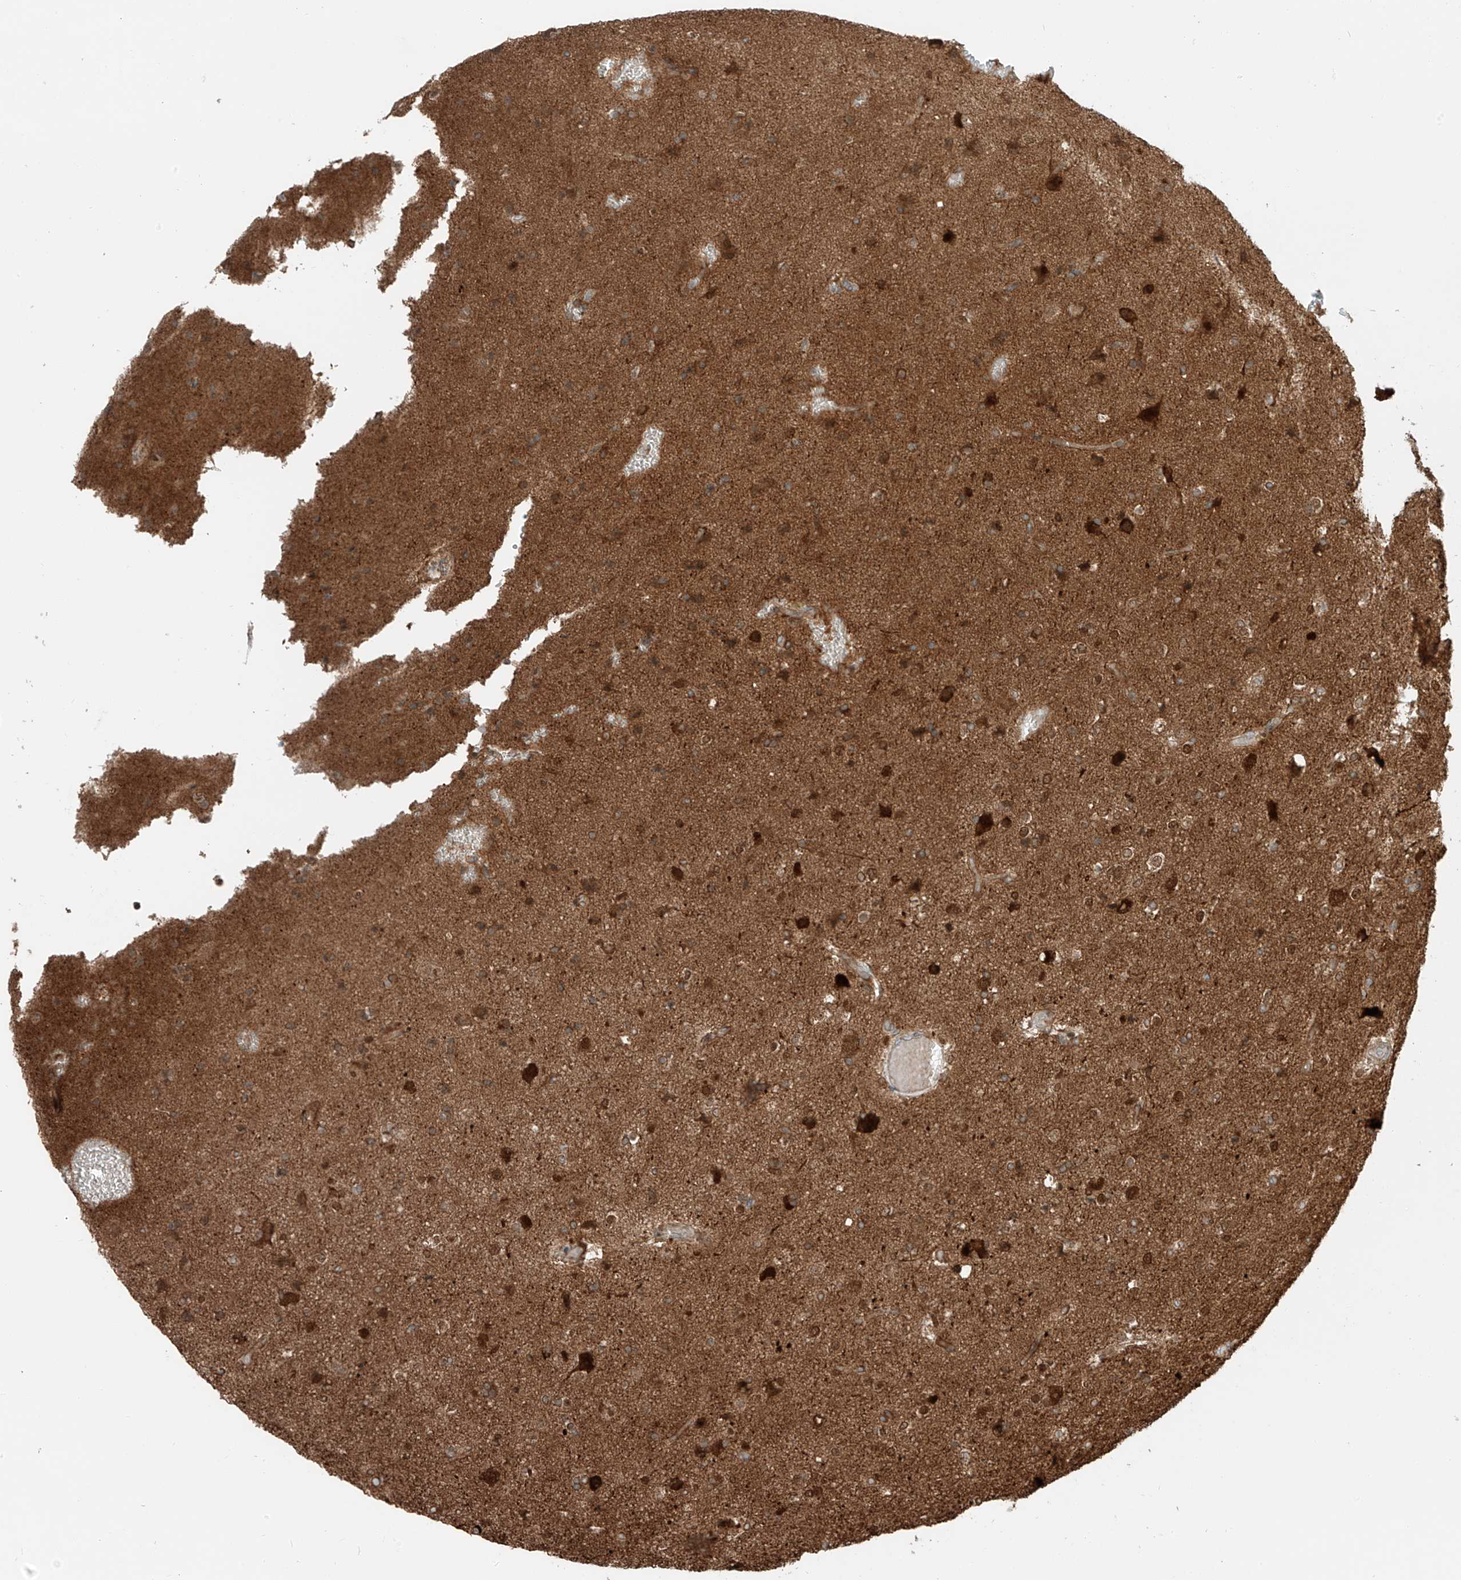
{"staining": {"intensity": "moderate", "quantity": ">75%", "location": "cytoplasmic/membranous"}, "tissue": "glioma", "cell_type": "Tumor cells", "image_type": "cancer", "snomed": [{"axis": "morphology", "description": "Glioma, malignant, Low grade"}, {"axis": "topography", "description": "Brain"}], "caption": "Glioma stained with a protein marker demonstrates moderate staining in tumor cells.", "gene": "USP48", "patient": {"sex": "male", "age": 65}}